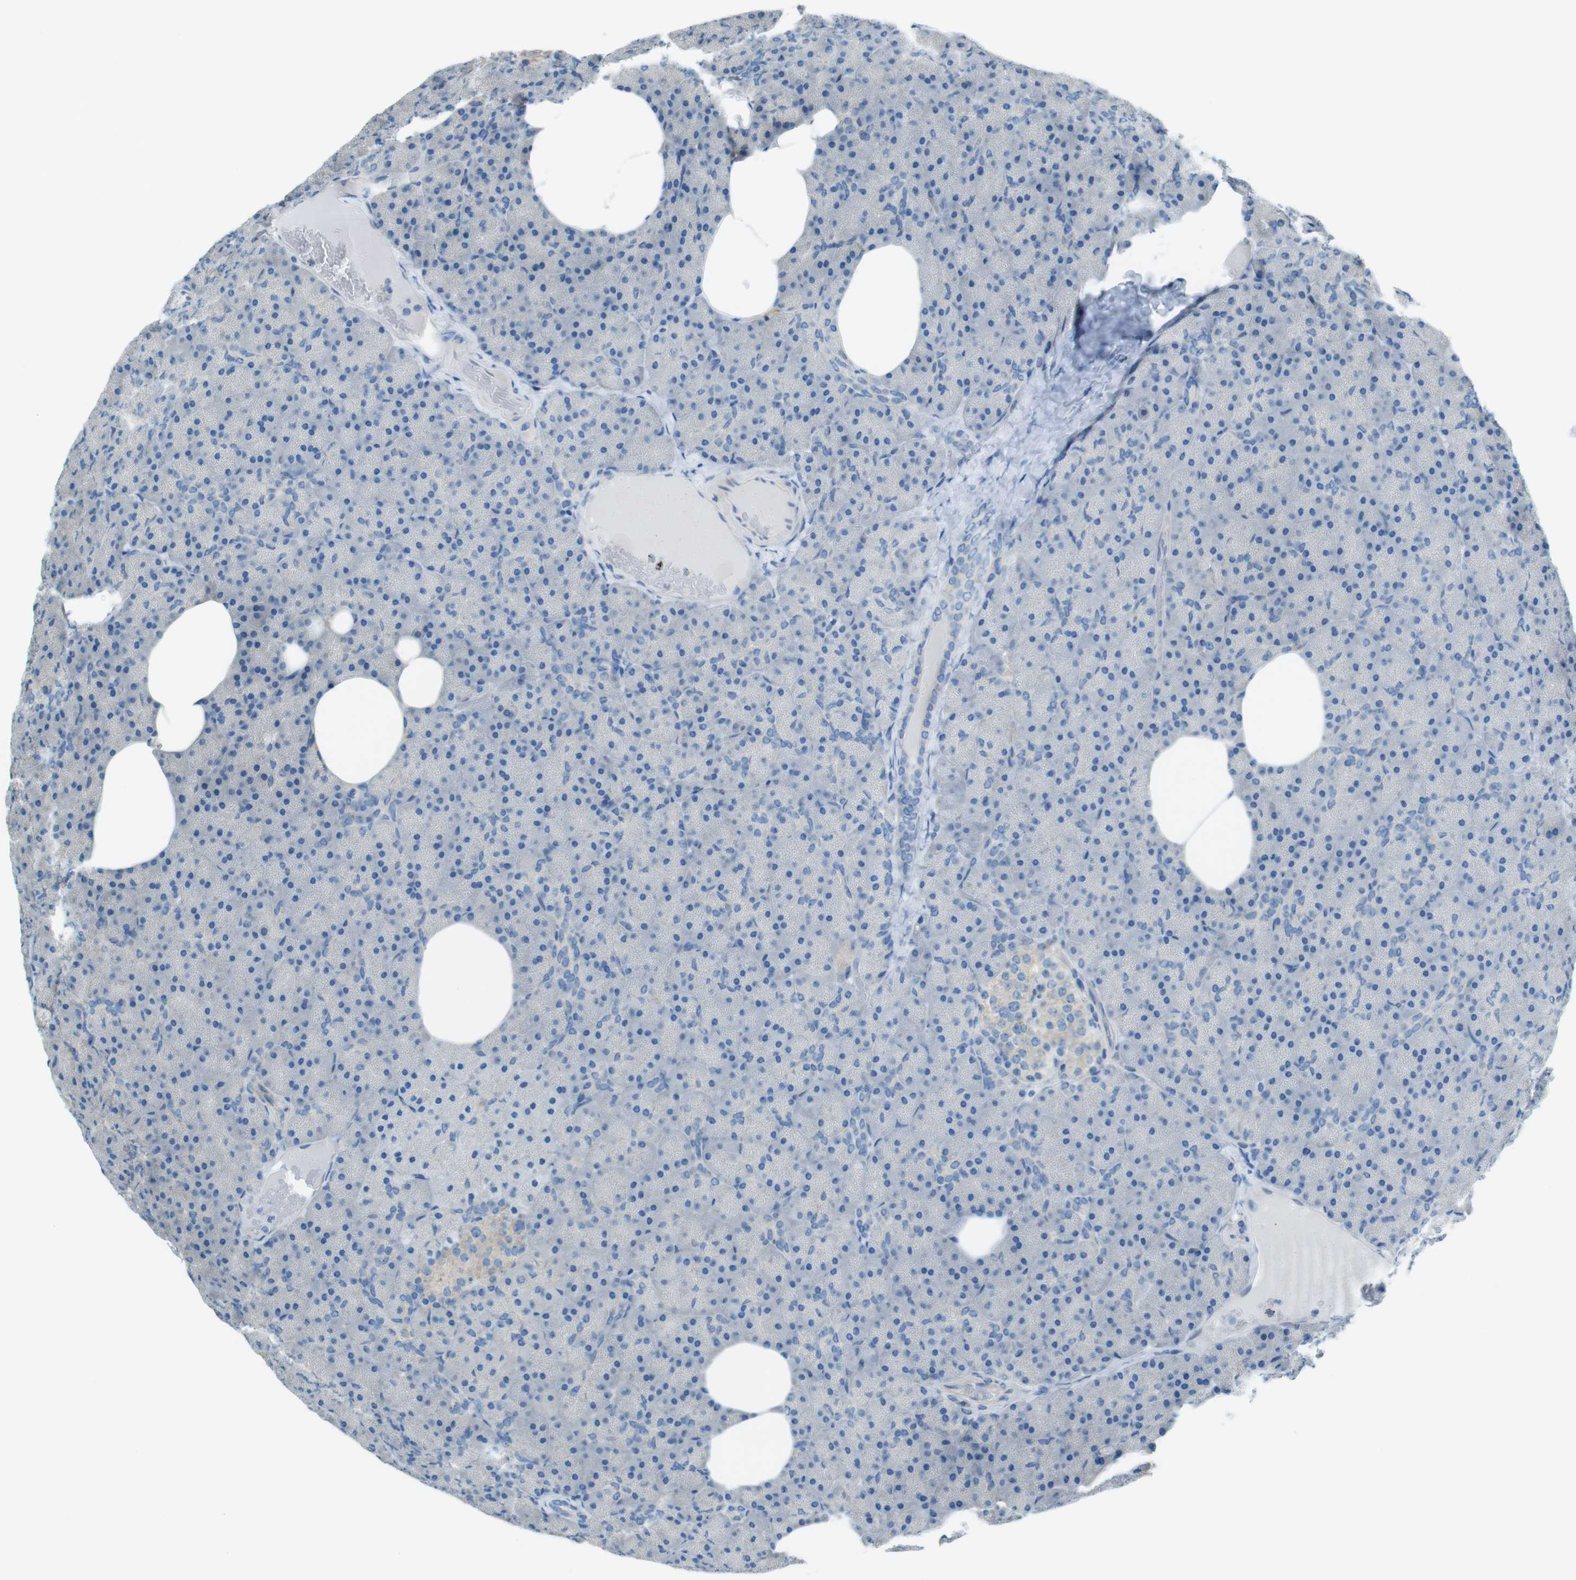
{"staining": {"intensity": "negative", "quantity": "none", "location": "none"}, "tissue": "pancreas", "cell_type": "Exocrine glandular cells", "image_type": "normal", "snomed": [{"axis": "morphology", "description": "Normal tissue, NOS"}, {"axis": "topography", "description": "Pancreas"}], "caption": "An immunohistochemistry photomicrograph of unremarkable pancreas is shown. There is no staining in exocrine glandular cells of pancreas.", "gene": "TMEM41B", "patient": {"sex": "female", "age": 35}}